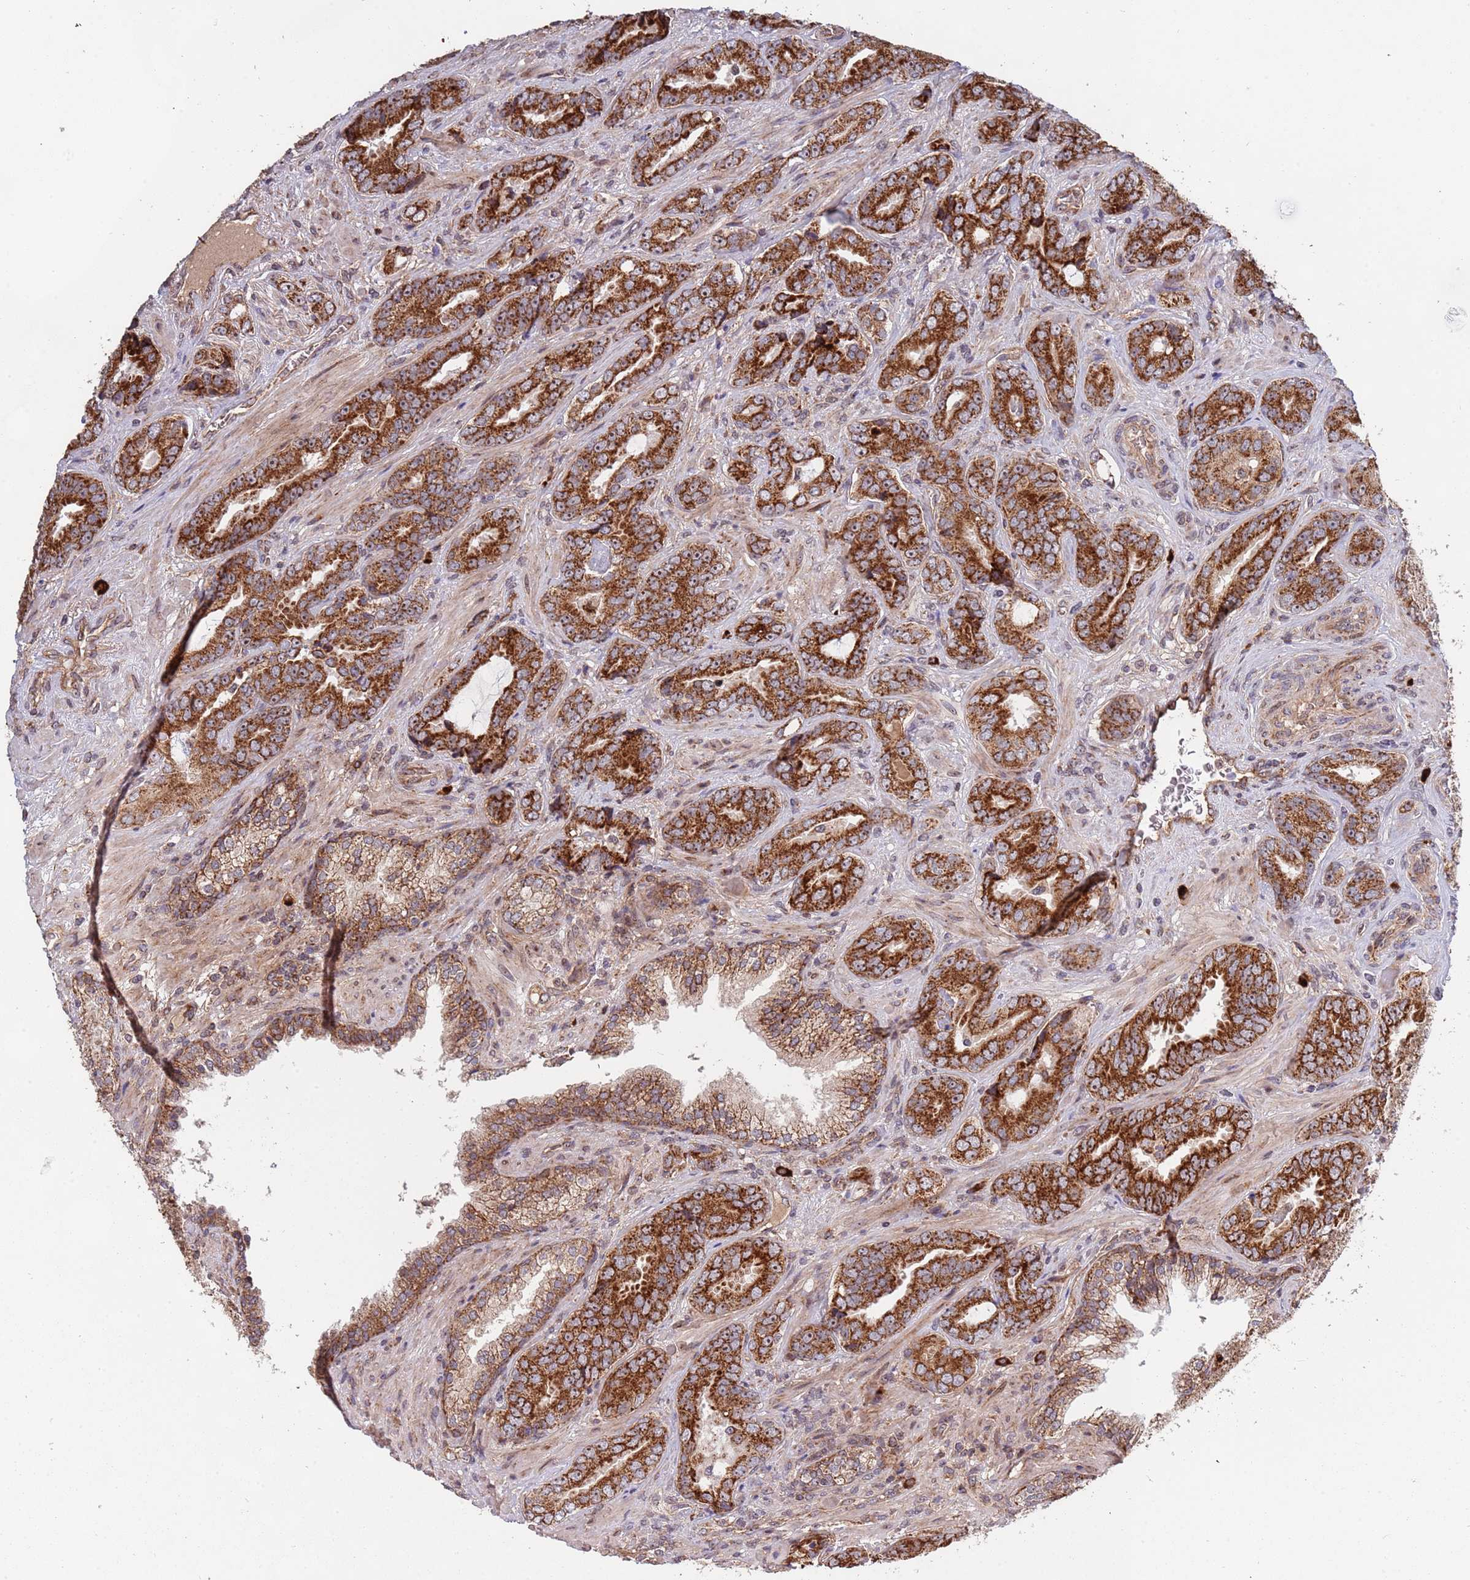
{"staining": {"intensity": "strong", "quantity": ">75%", "location": "cytoplasmic/membranous"}, "tissue": "prostate cancer", "cell_type": "Tumor cells", "image_type": "cancer", "snomed": [{"axis": "morphology", "description": "Adenocarcinoma, High grade"}, {"axis": "topography", "description": "Prostate"}], "caption": "Protein staining of prostate high-grade adenocarcinoma tissue displays strong cytoplasmic/membranous positivity in approximately >75% of tumor cells. (brown staining indicates protein expression, while blue staining denotes nuclei).", "gene": "DCHS1", "patient": {"sex": "male", "age": 71}}